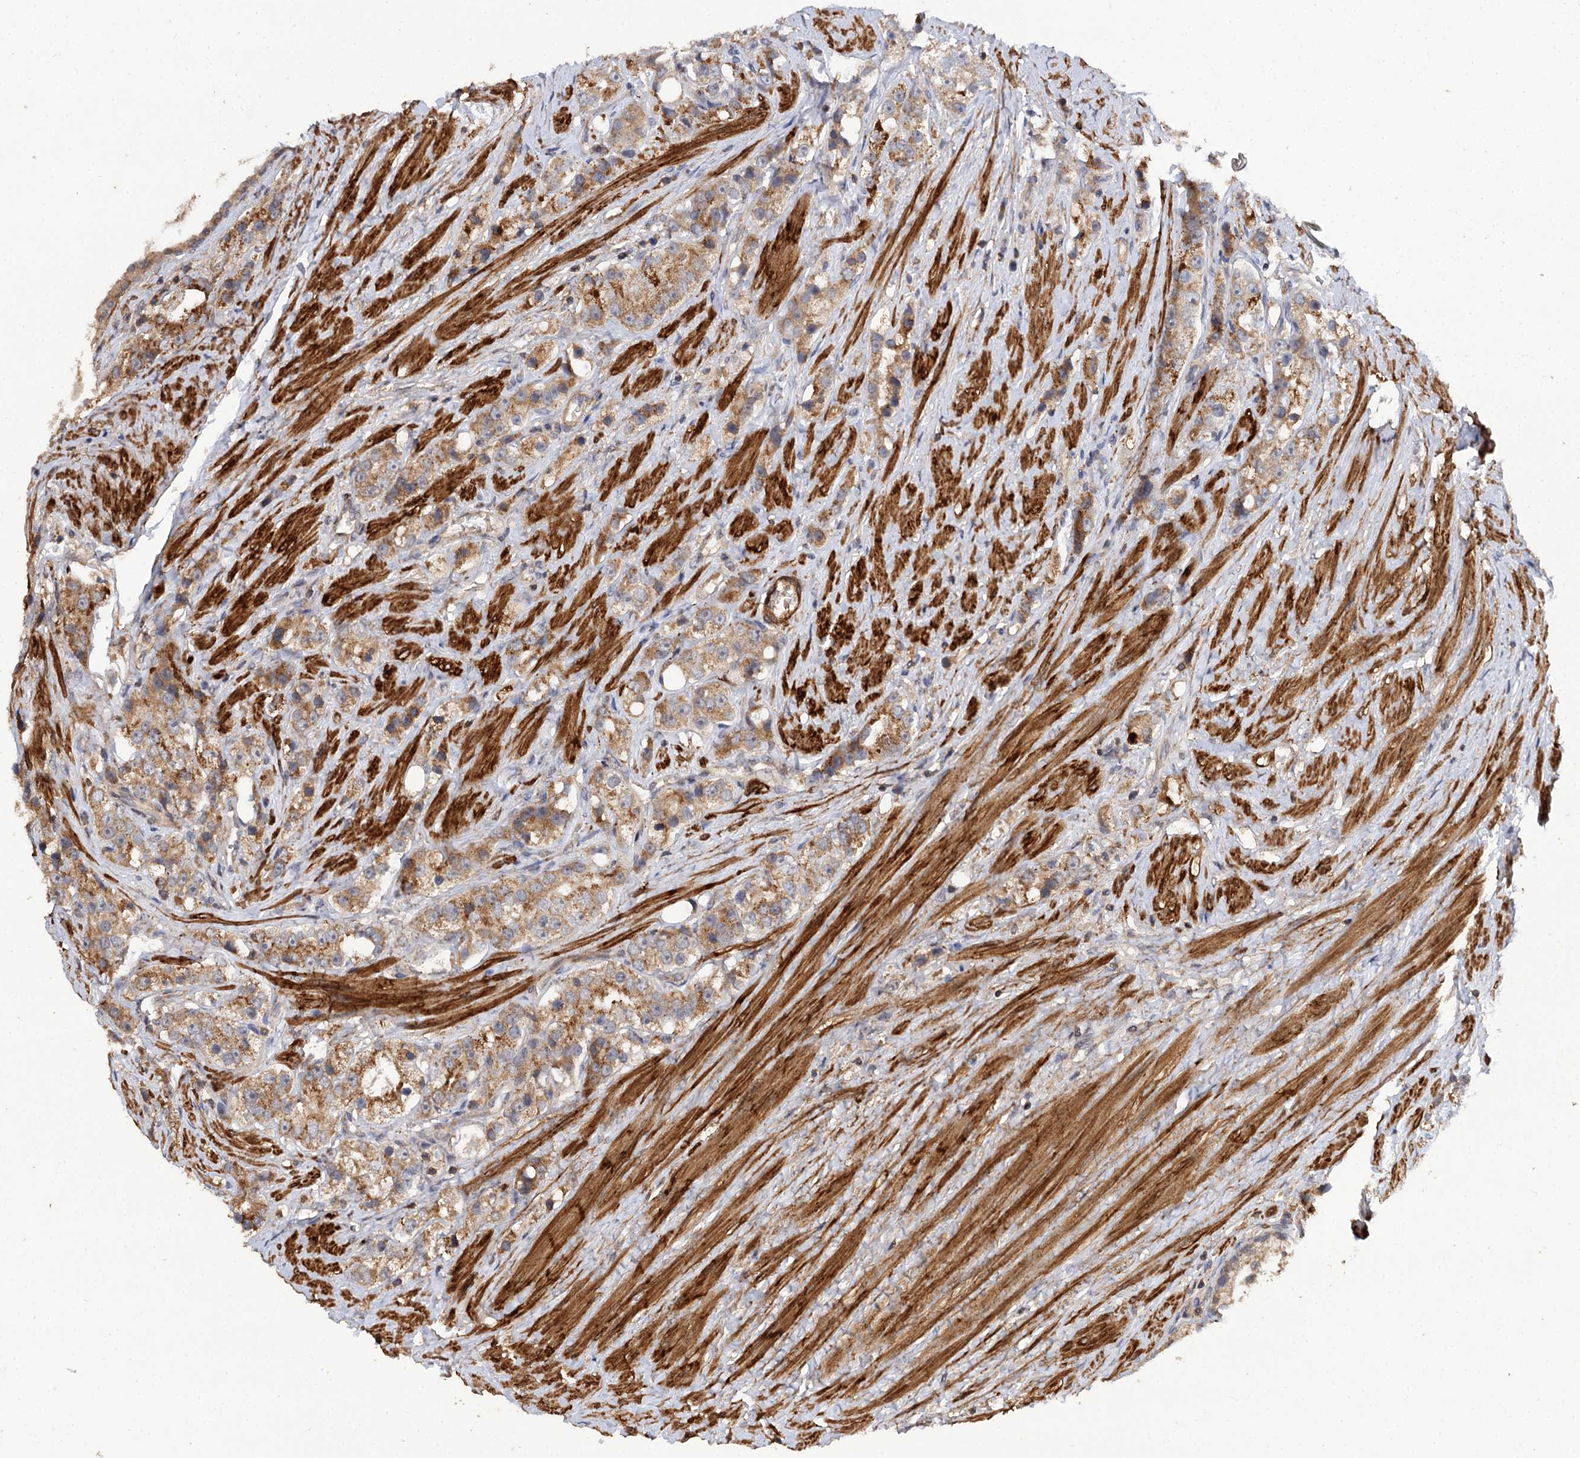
{"staining": {"intensity": "moderate", "quantity": ">75%", "location": "cytoplasmic/membranous"}, "tissue": "prostate cancer", "cell_type": "Tumor cells", "image_type": "cancer", "snomed": [{"axis": "morphology", "description": "Adenocarcinoma, NOS"}, {"axis": "topography", "description": "Prostate"}], "caption": "DAB (3,3'-diaminobenzidine) immunohistochemical staining of prostate adenocarcinoma exhibits moderate cytoplasmic/membranous protein positivity in approximately >75% of tumor cells. The staining is performed using DAB (3,3'-diaminobenzidine) brown chromogen to label protein expression. The nuclei are counter-stained blue using hematoxylin.", "gene": "FBXW8", "patient": {"sex": "male", "age": 79}}